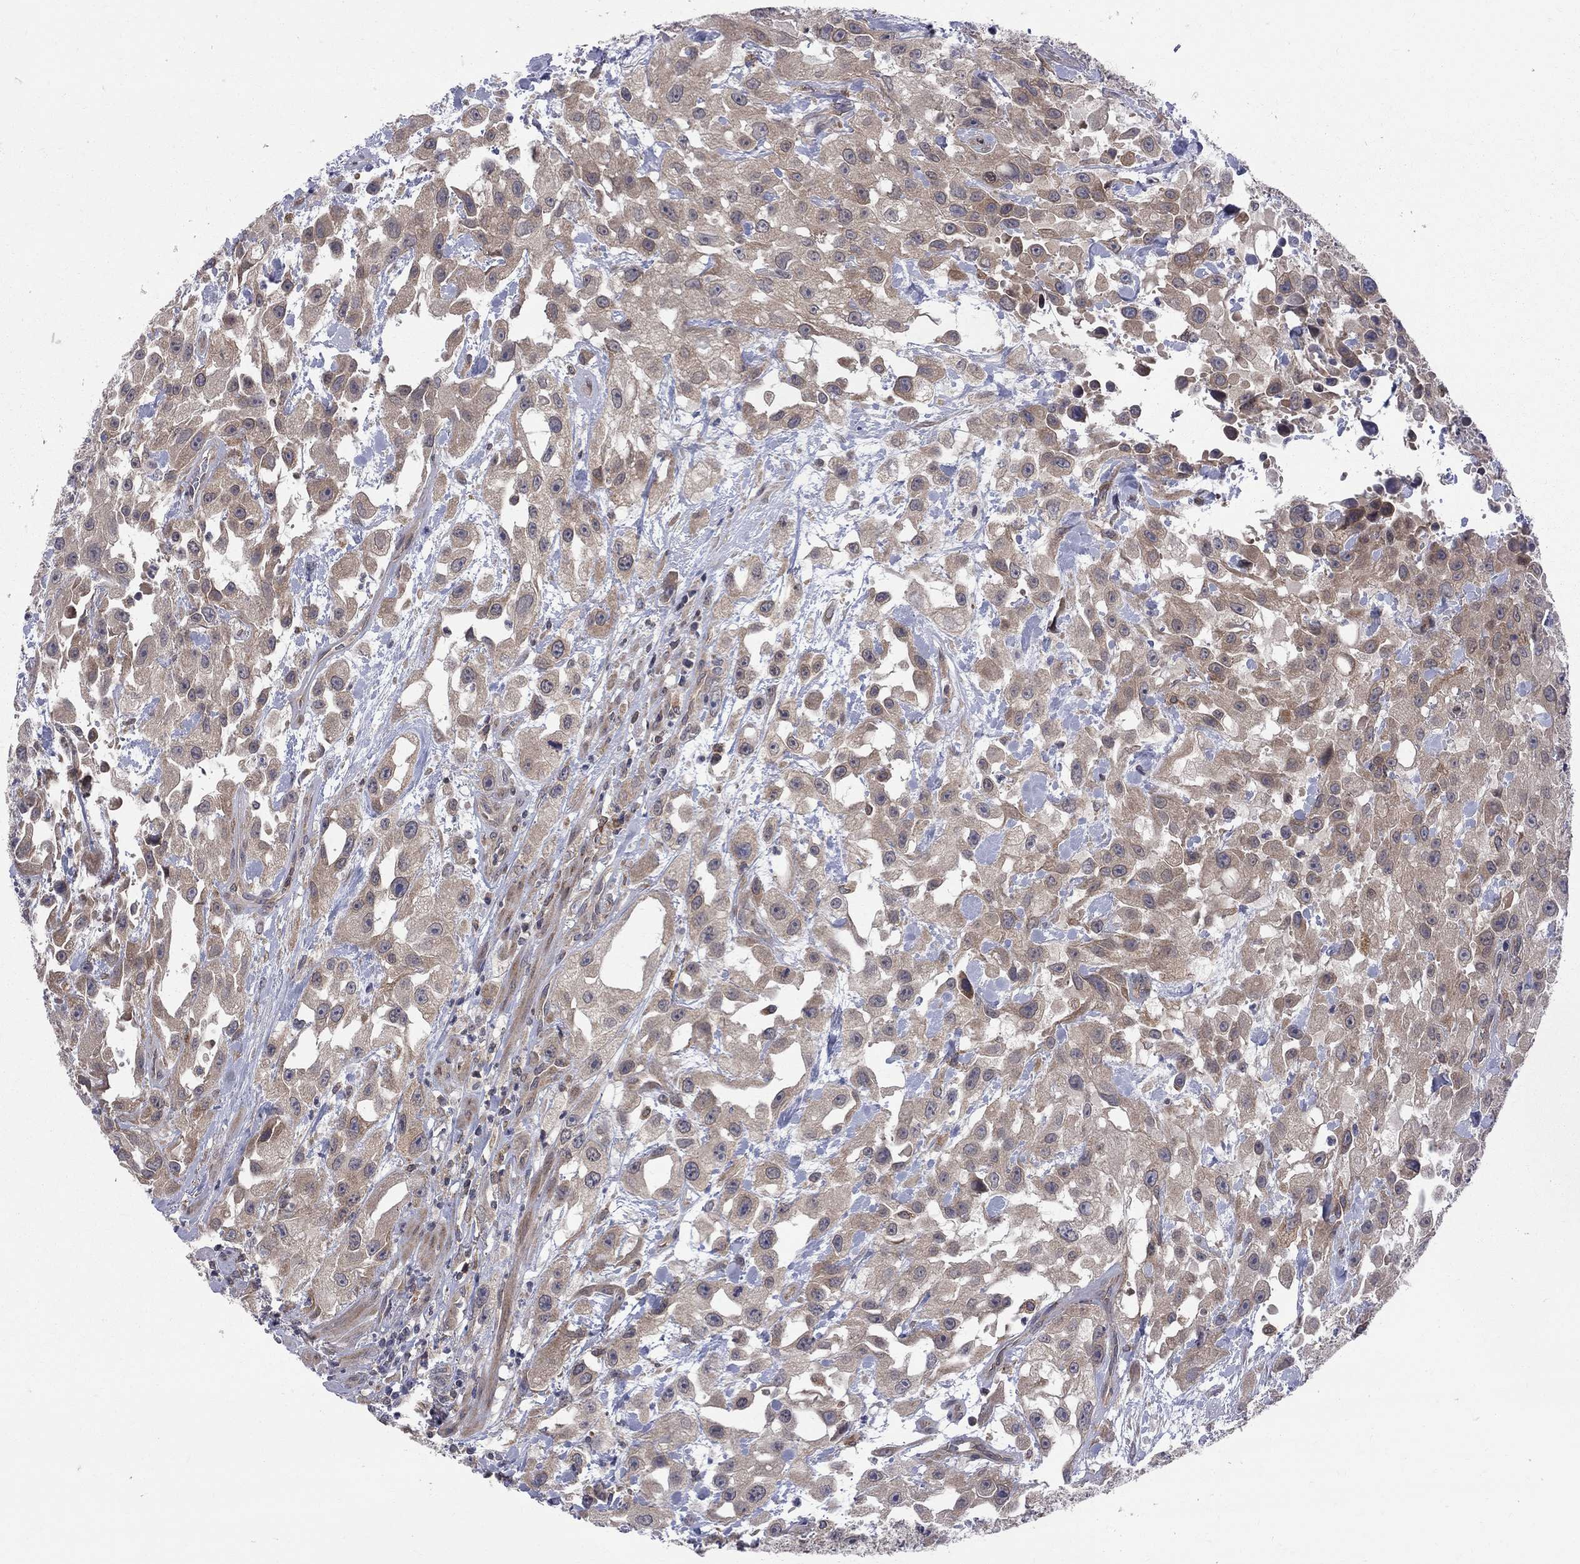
{"staining": {"intensity": "moderate", "quantity": "25%-75%", "location": "cytoplasmic/membranous"}, "tissue": "urothelial cancer", "cell_type": "Tumor cells", "image_type": "cancer", "snomed": [{"axis": "morphology", "description": "Urothelial carcinoma, High grade"}, {"axis": "topography", "description": "Urinary bladder"}], "caption": "Tumor cells exhibit moderate cytoplasmic/membranous expression in about 25%-75% of cells in urothelial cancer.", "gene": "CNOT11", "patient": {"sex": "male", "age": 79}}